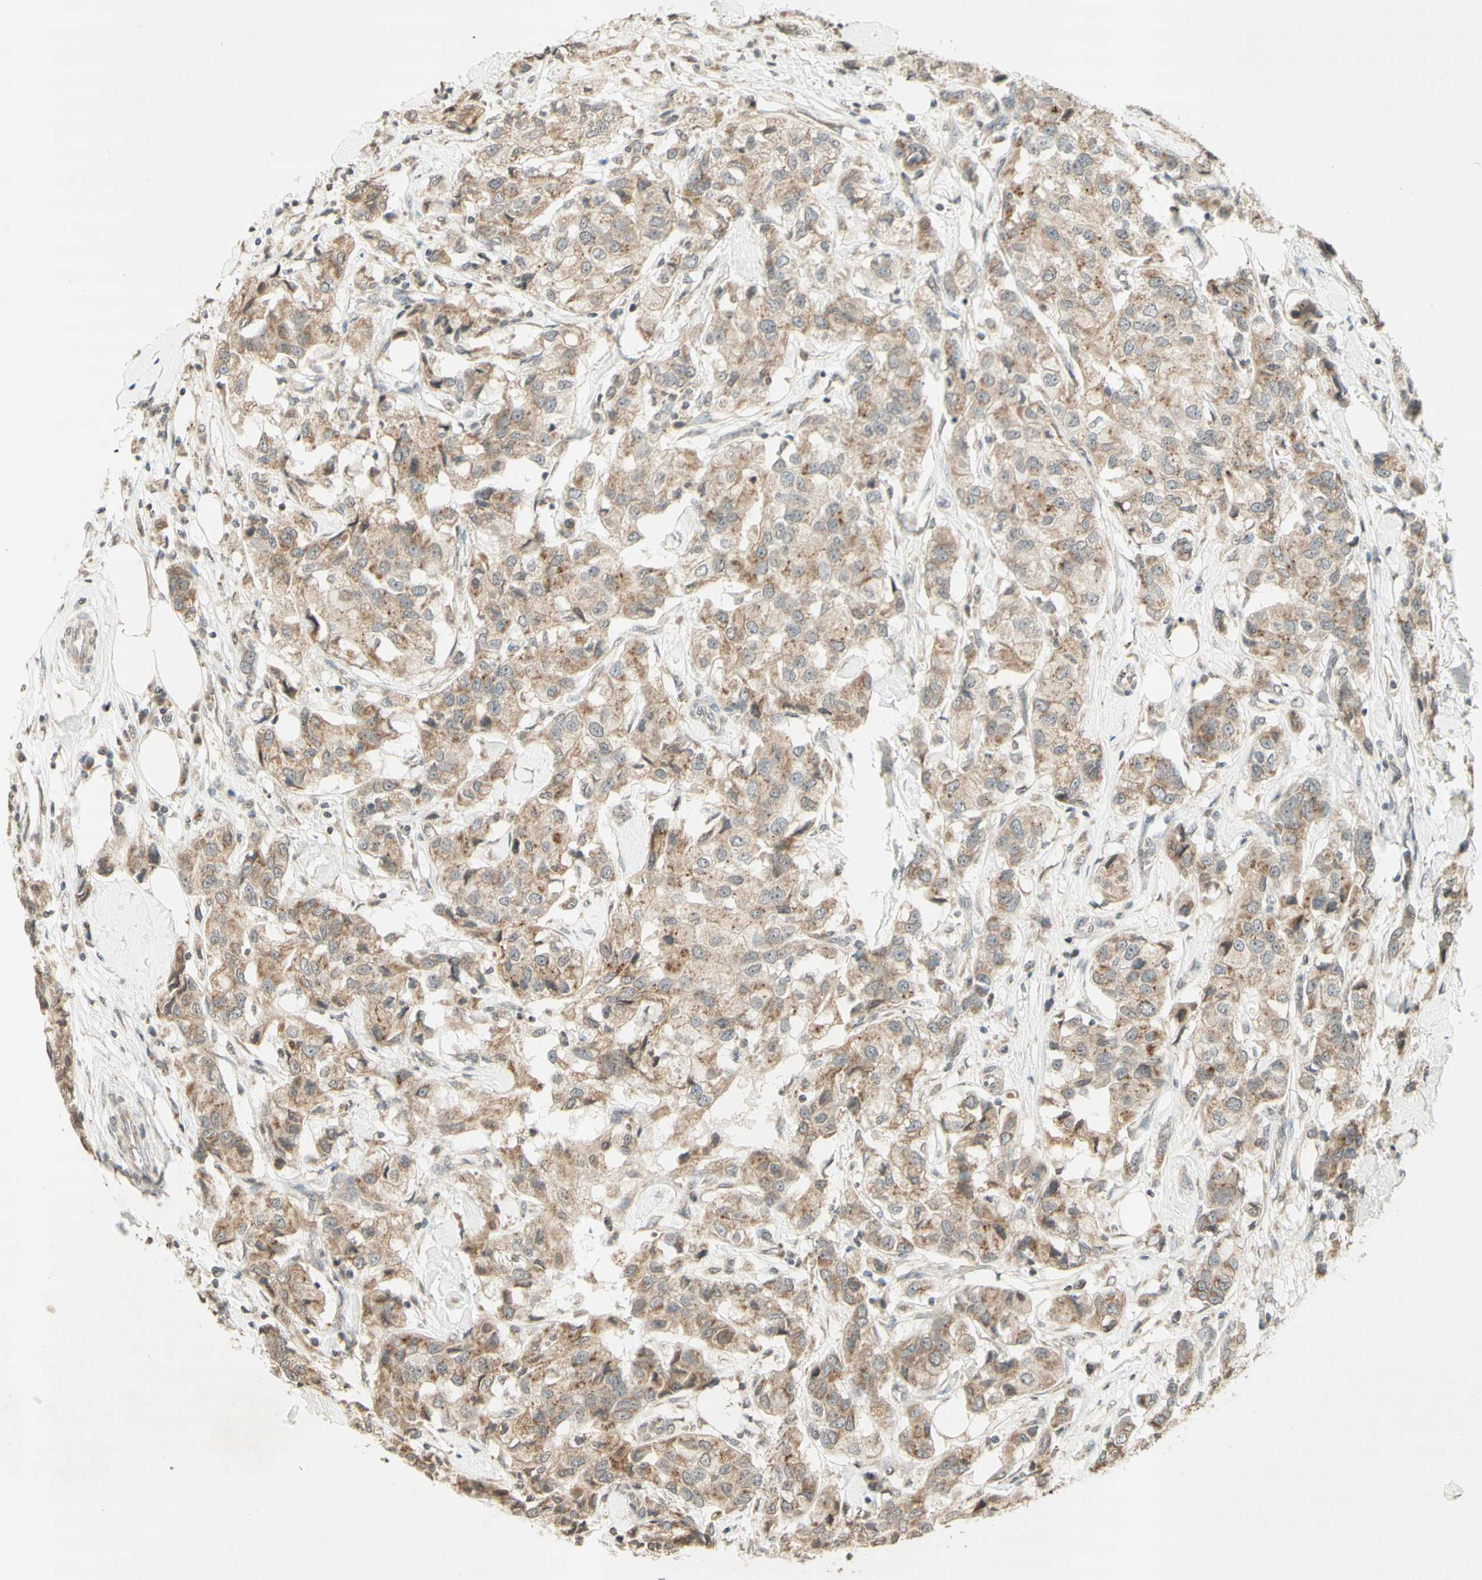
{"staining": {"intensity": "moderate", "quantity": "25%-75%", "location": "cytoplasmic/membranous"}, "tissue": "breast cancer", "cell_type": "Tumor cells", "image_type": "cancer", "snomed": [{"axis": "morphology", "description": "Duct carcinoma"}, {"axis": "topography", "description": "Breast"}], "caption": "High-power microscopy captured an immunohistochemistry image of breast cancer, revealing moderate cytoplasmic/membranous staining in about 25%-75% of tumor cells. The staining is performed using DAB brown chromogen to label protein expression. The nuclei are counter-stained blue using hematoxylin.", "gene": "CCNI", "patient": {"sex": "female", "age": 80}}